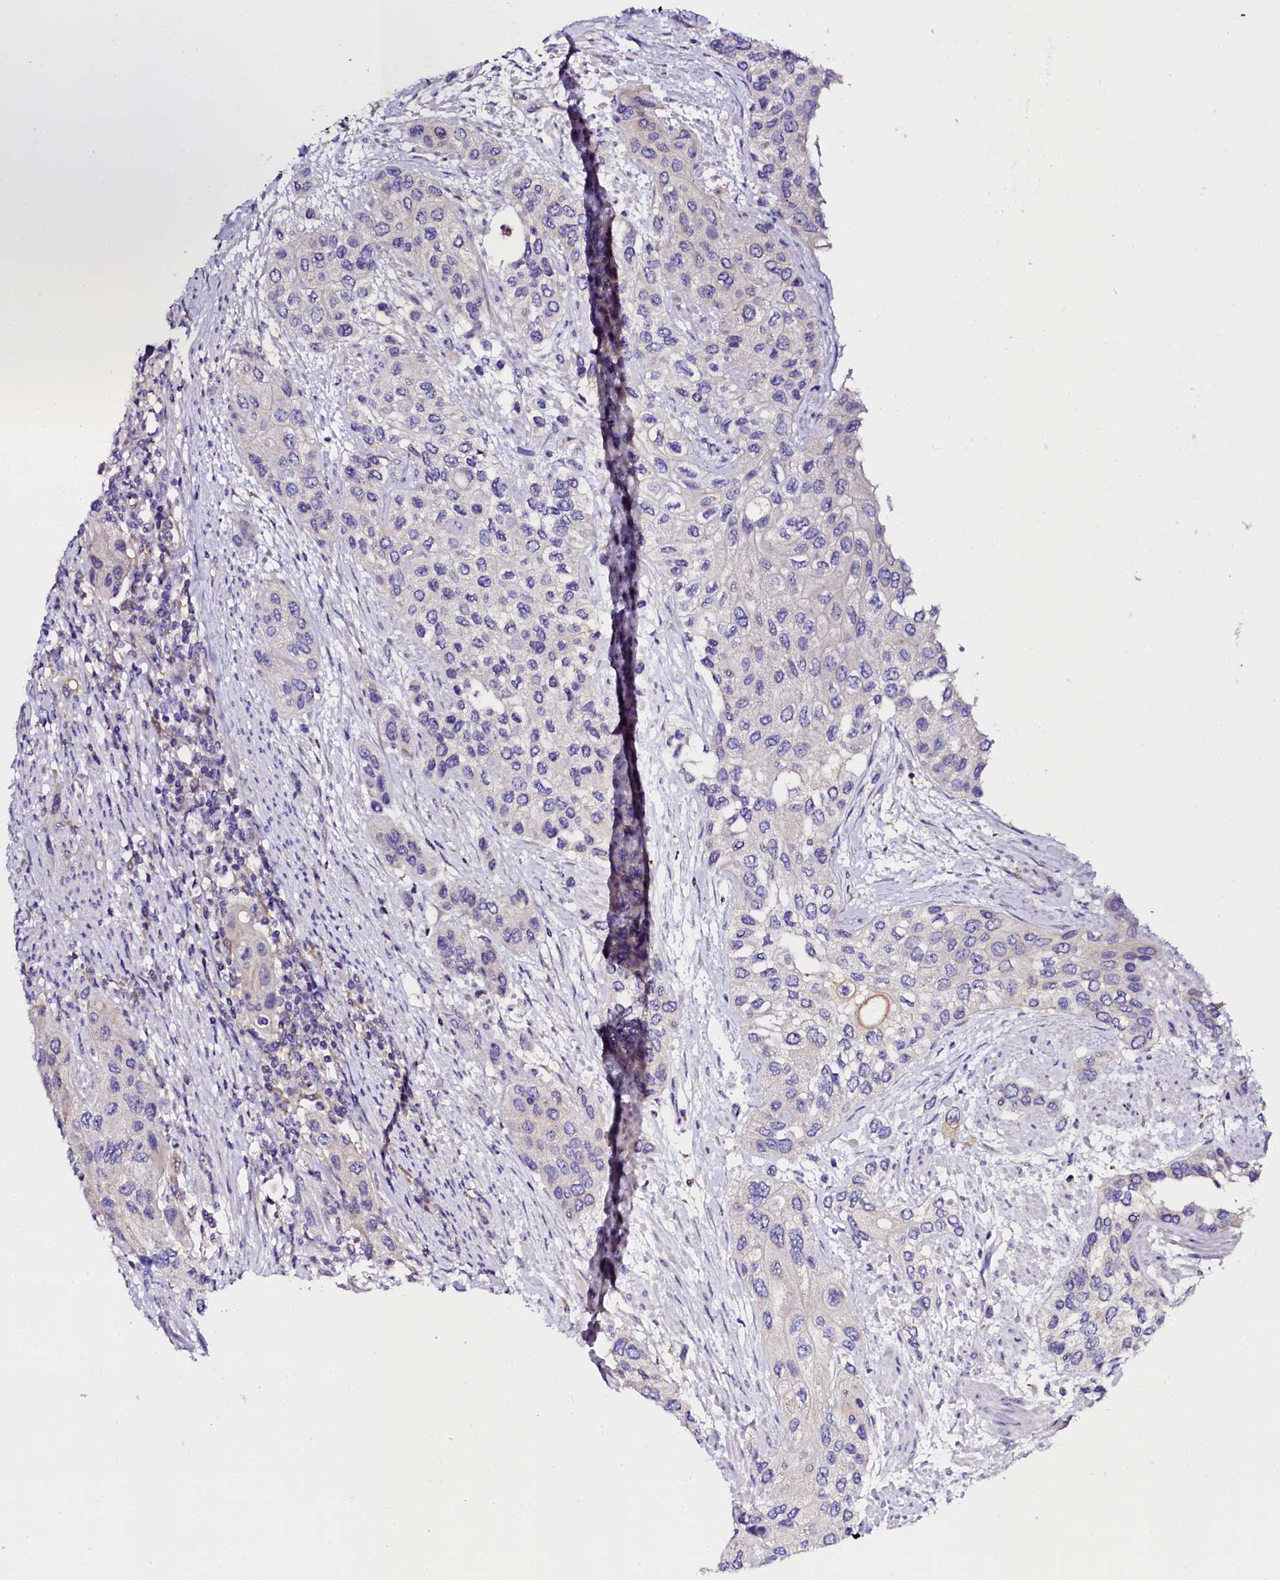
{"staining": {"intensity": "negative", "quantity": "none", "location": "none"}, "tissue": "urothelial cancer", "cell_type": "Tumor cells", "image_type": "cancer", "snomed": [{"axis": "morphology", "description": "Normal tissue, NOS"}, {"axis": "morphology", "description": "Urothelial carcinoma, High grade"}, {"axis": "topography", "description": "Vascular tissue"}, {"axis": "topography", "description": "Urinary bladder"}], "caption": "Immunohistochemistry (IHC) of human urothelial cancer displays no positivity in tumor cells.", "gene": "OTOL1", "patient": {"sex": "female", "age": 56}}